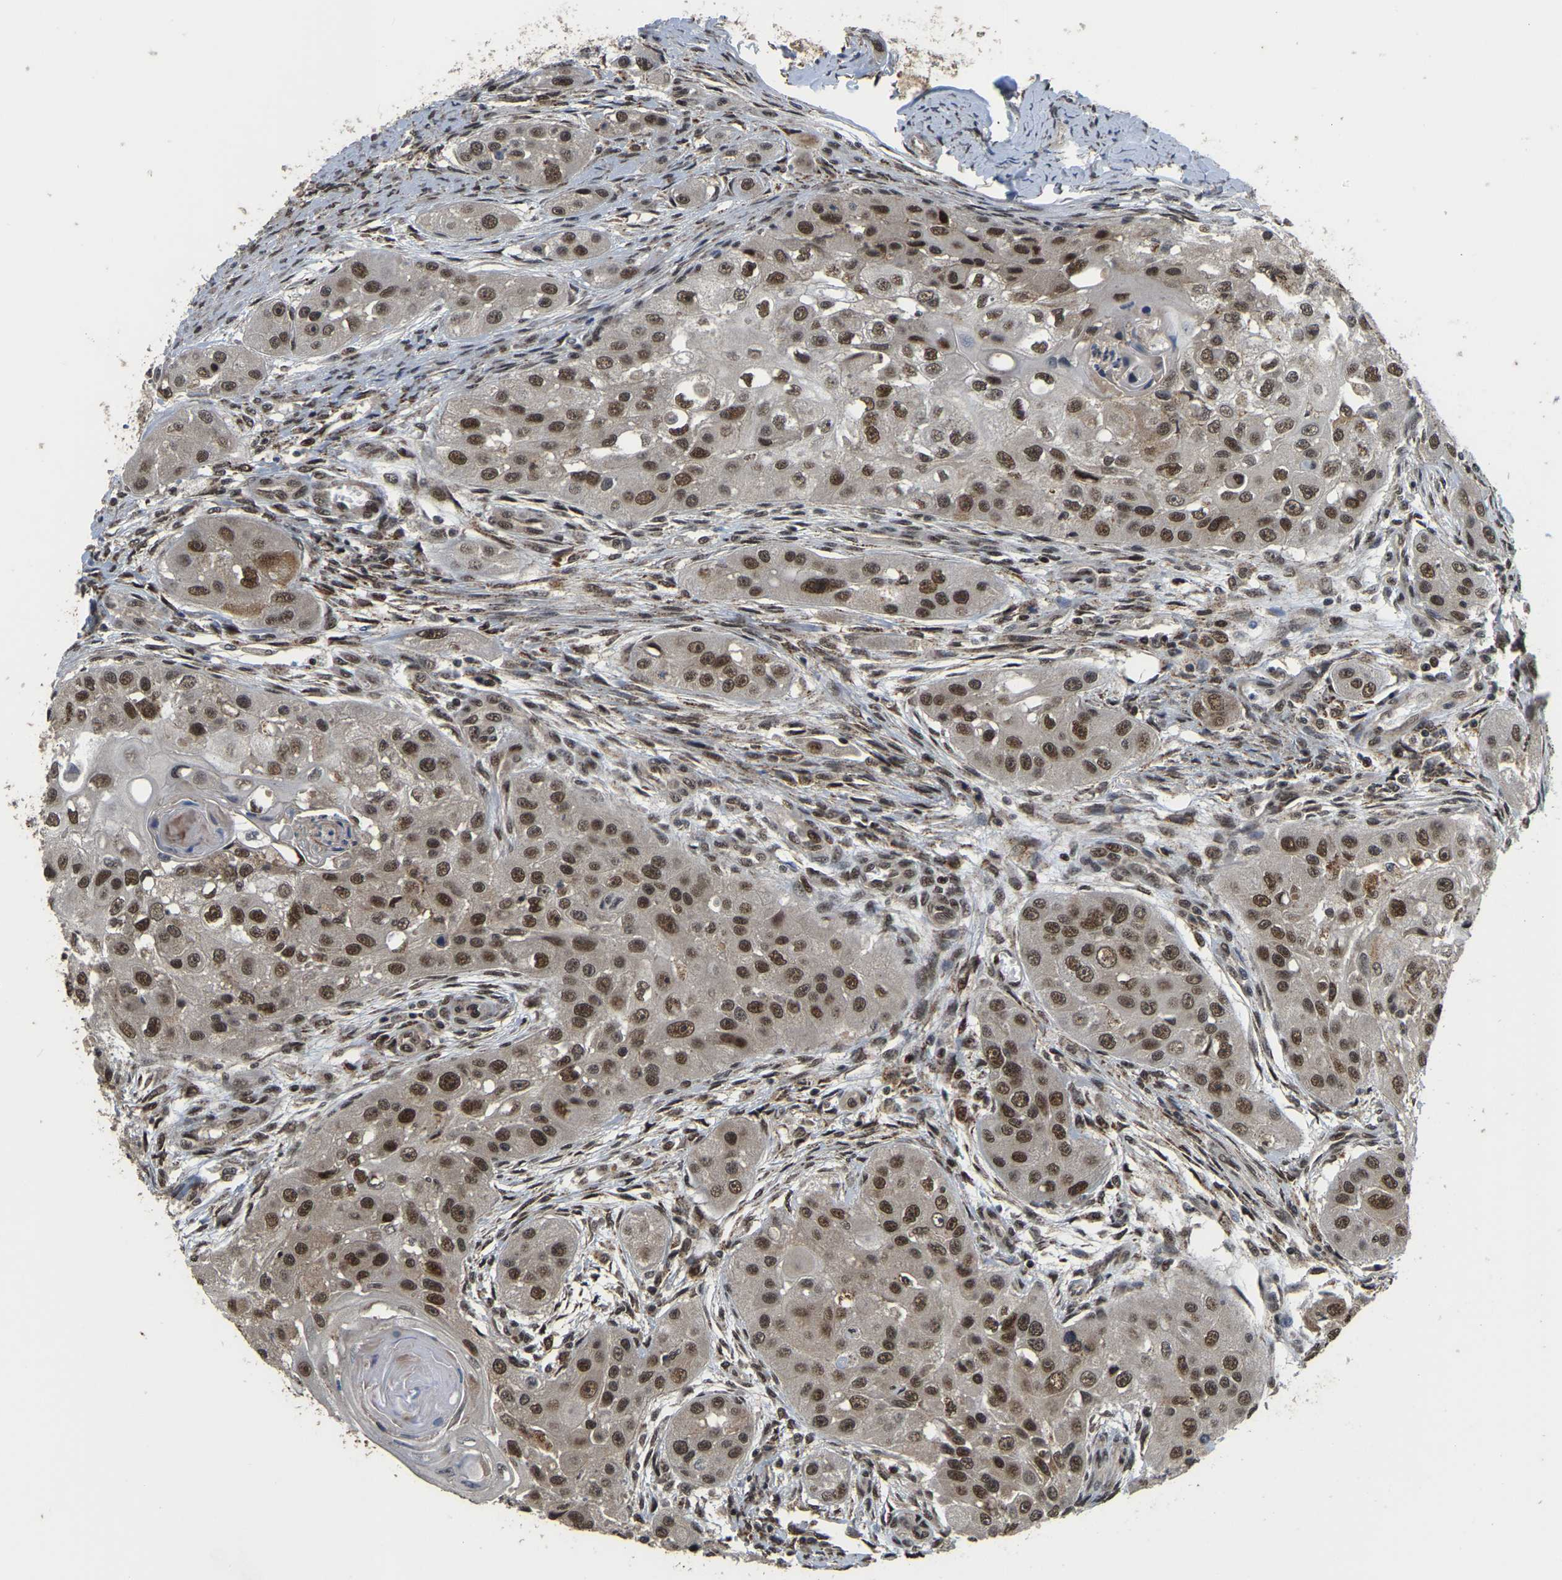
{"staining": {"intensity": "moderate", "quantity": ">75%", "location": "nuclear"}, "tissue": "head and neck cancer", "cell_type": "Tumor cells", "image_type": "cancer", "snomed": [{"axis": "morphology", "description": "Normal tissue, NOS"}, {"axis": "morphology", "description": "Squamous cell carcinoma, NOS"}, {"axis": "topography", "description": "Skeletal muscle"}, {"axis": "topography", "description": "Head-Neck"}], "caption": "Immunohistochemical staining of head and neck cancer (squamous cell carcinoma) reveals medium levels of moderate nuclear positivity in approximately >75% of tumor cells.", "gene": "CIAO1", "patient": {"sex": "male", "age": 51}}